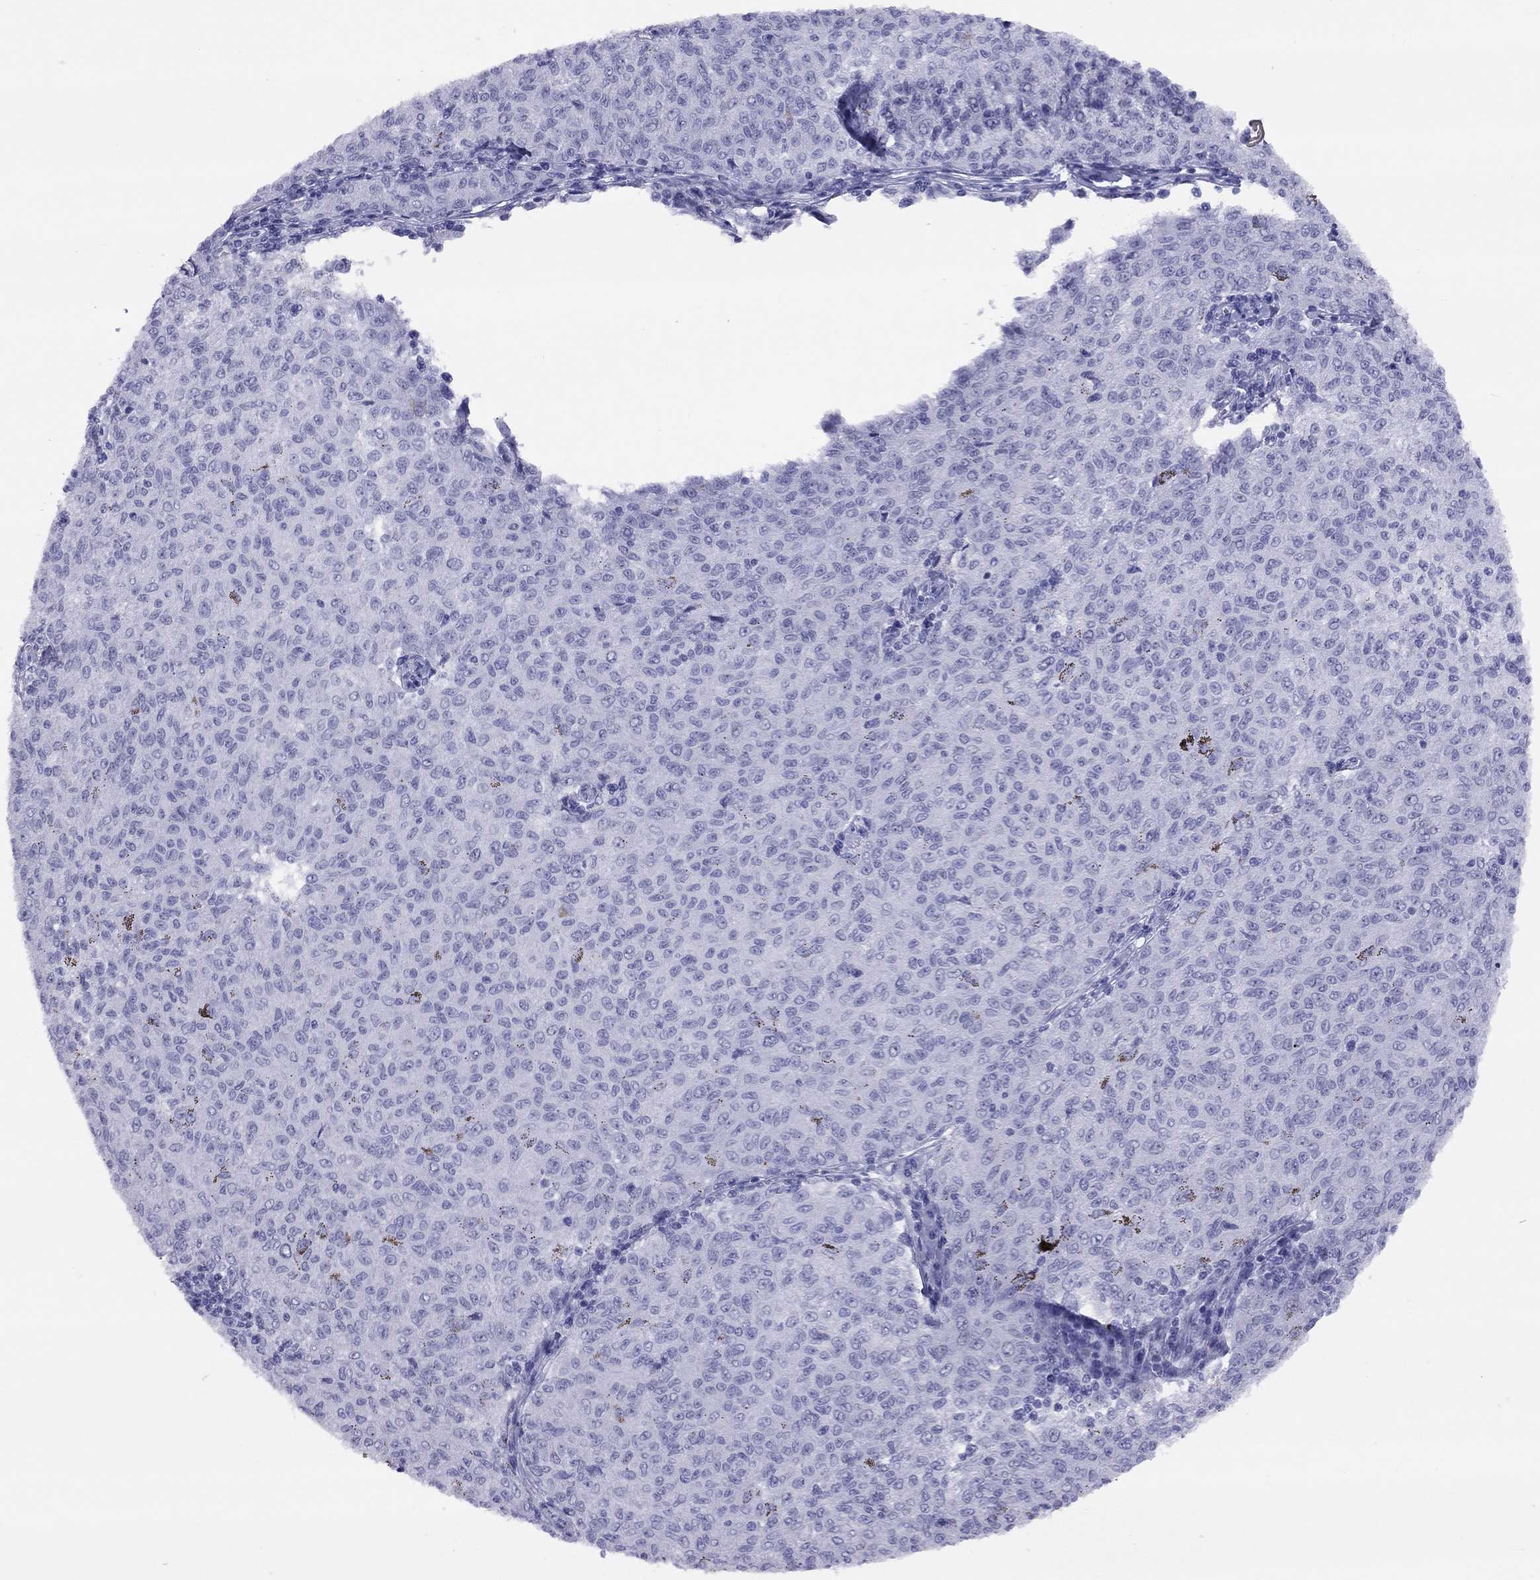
{"staining": {"intensity": "negative", "quantity": "none", "location": "none"}, "tissue": "melanoma", "cell_type": "Tumor cells", "image_type": "cancer", "snomed": [{"axis": "morphology", "description": "Malignant melanoma, NOS"}, {"axis": "topography", "description": "Skin"}], "caption": "Immunohistochemistry of melanoma exhibits no staining in tumor cells.", "gene": "LYAR", "patient": {"sex": "female", "age": 72}}